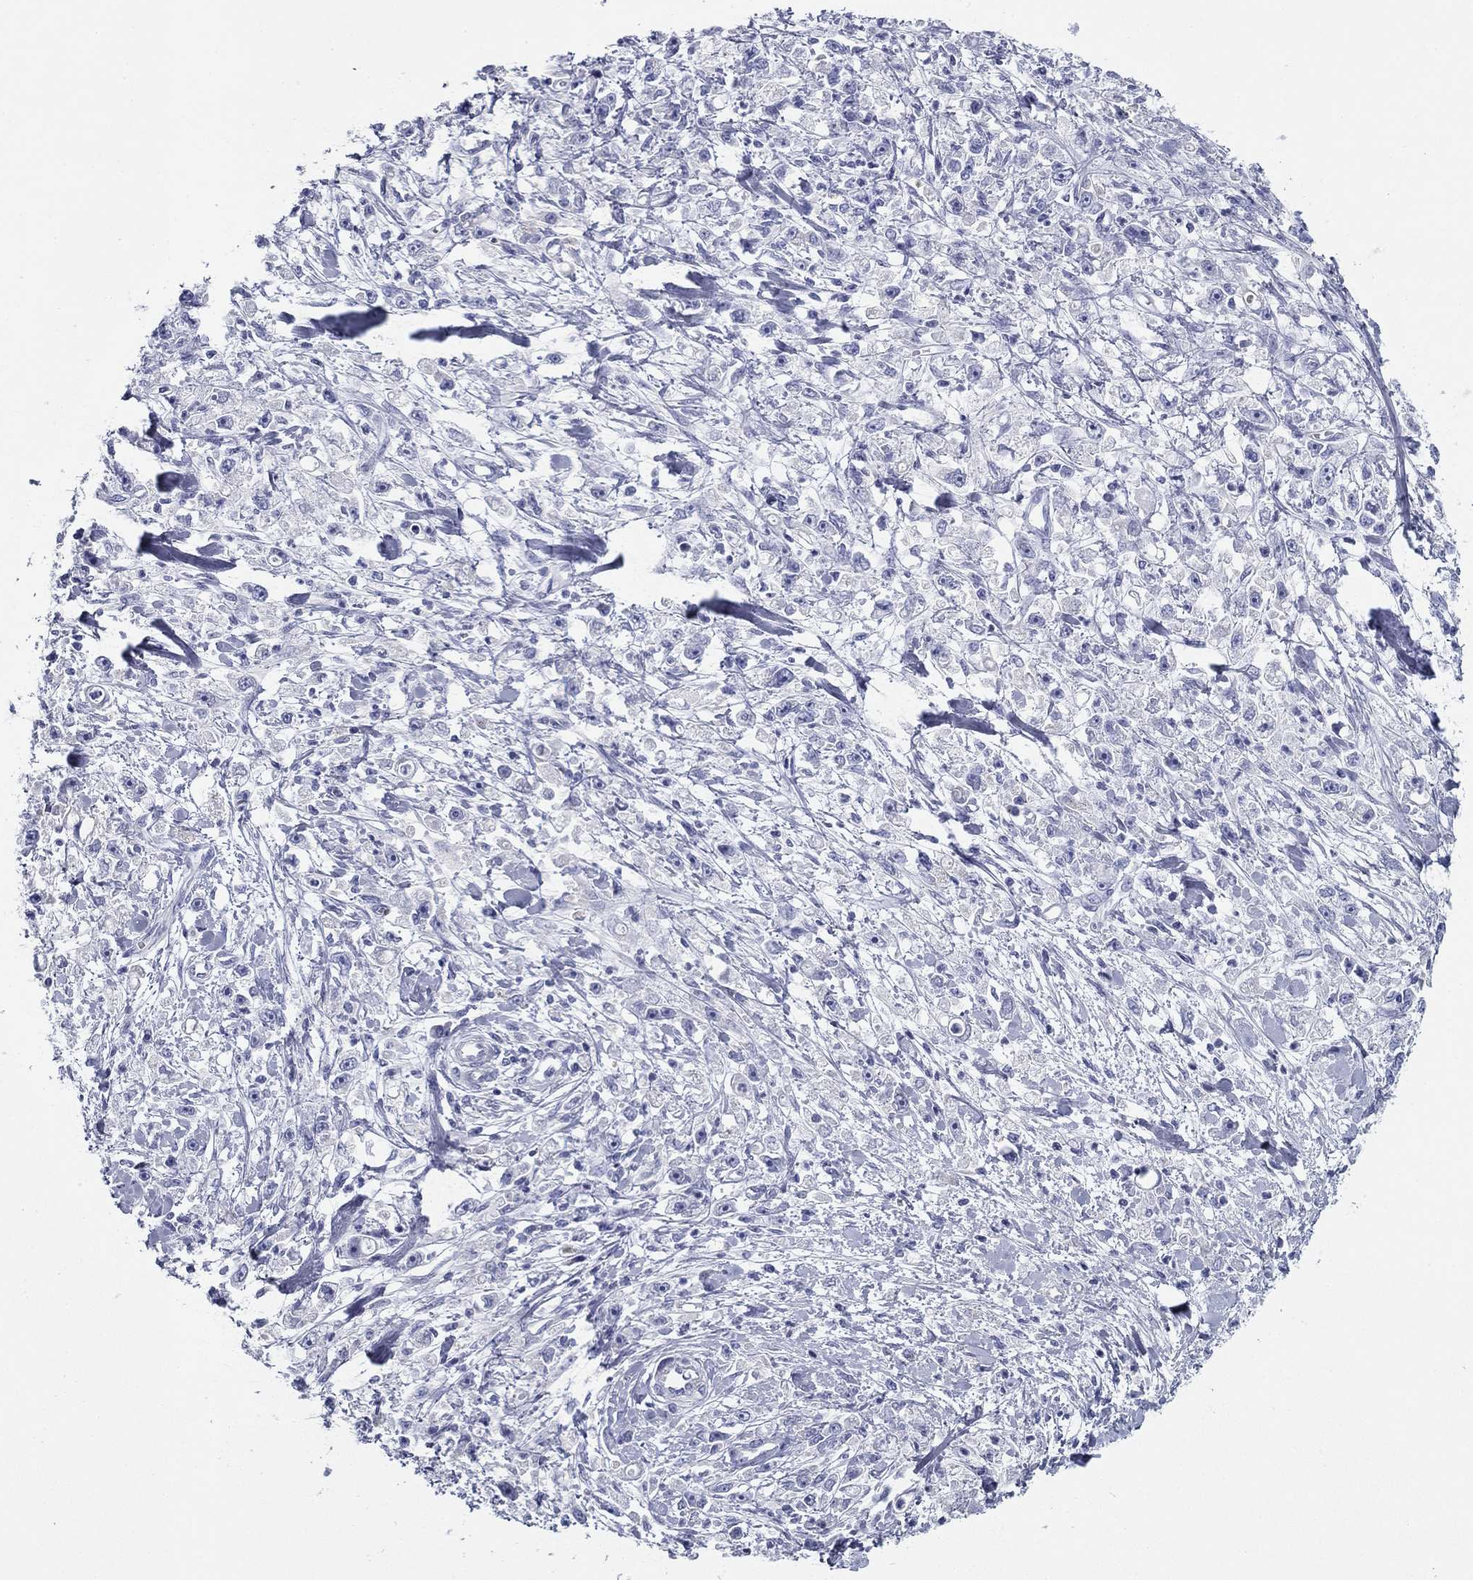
{"staining": {"intensity": "negative", "quantity": "none", "location": "none"}, "tissue": "stomach cancer", "cell_type": "Tumor cells", "image_type": "cancer", "snomed": [{"axis": "morphology", "description": "Adenocarcinoma, NOS"}, {"axis": "topography", "description": "Stomach"}], "caption": "Tumor cells show no significant protein staining in stomach cancer.", "gene": "ZP2", "patient": {"sex": "female", "age": 59}}